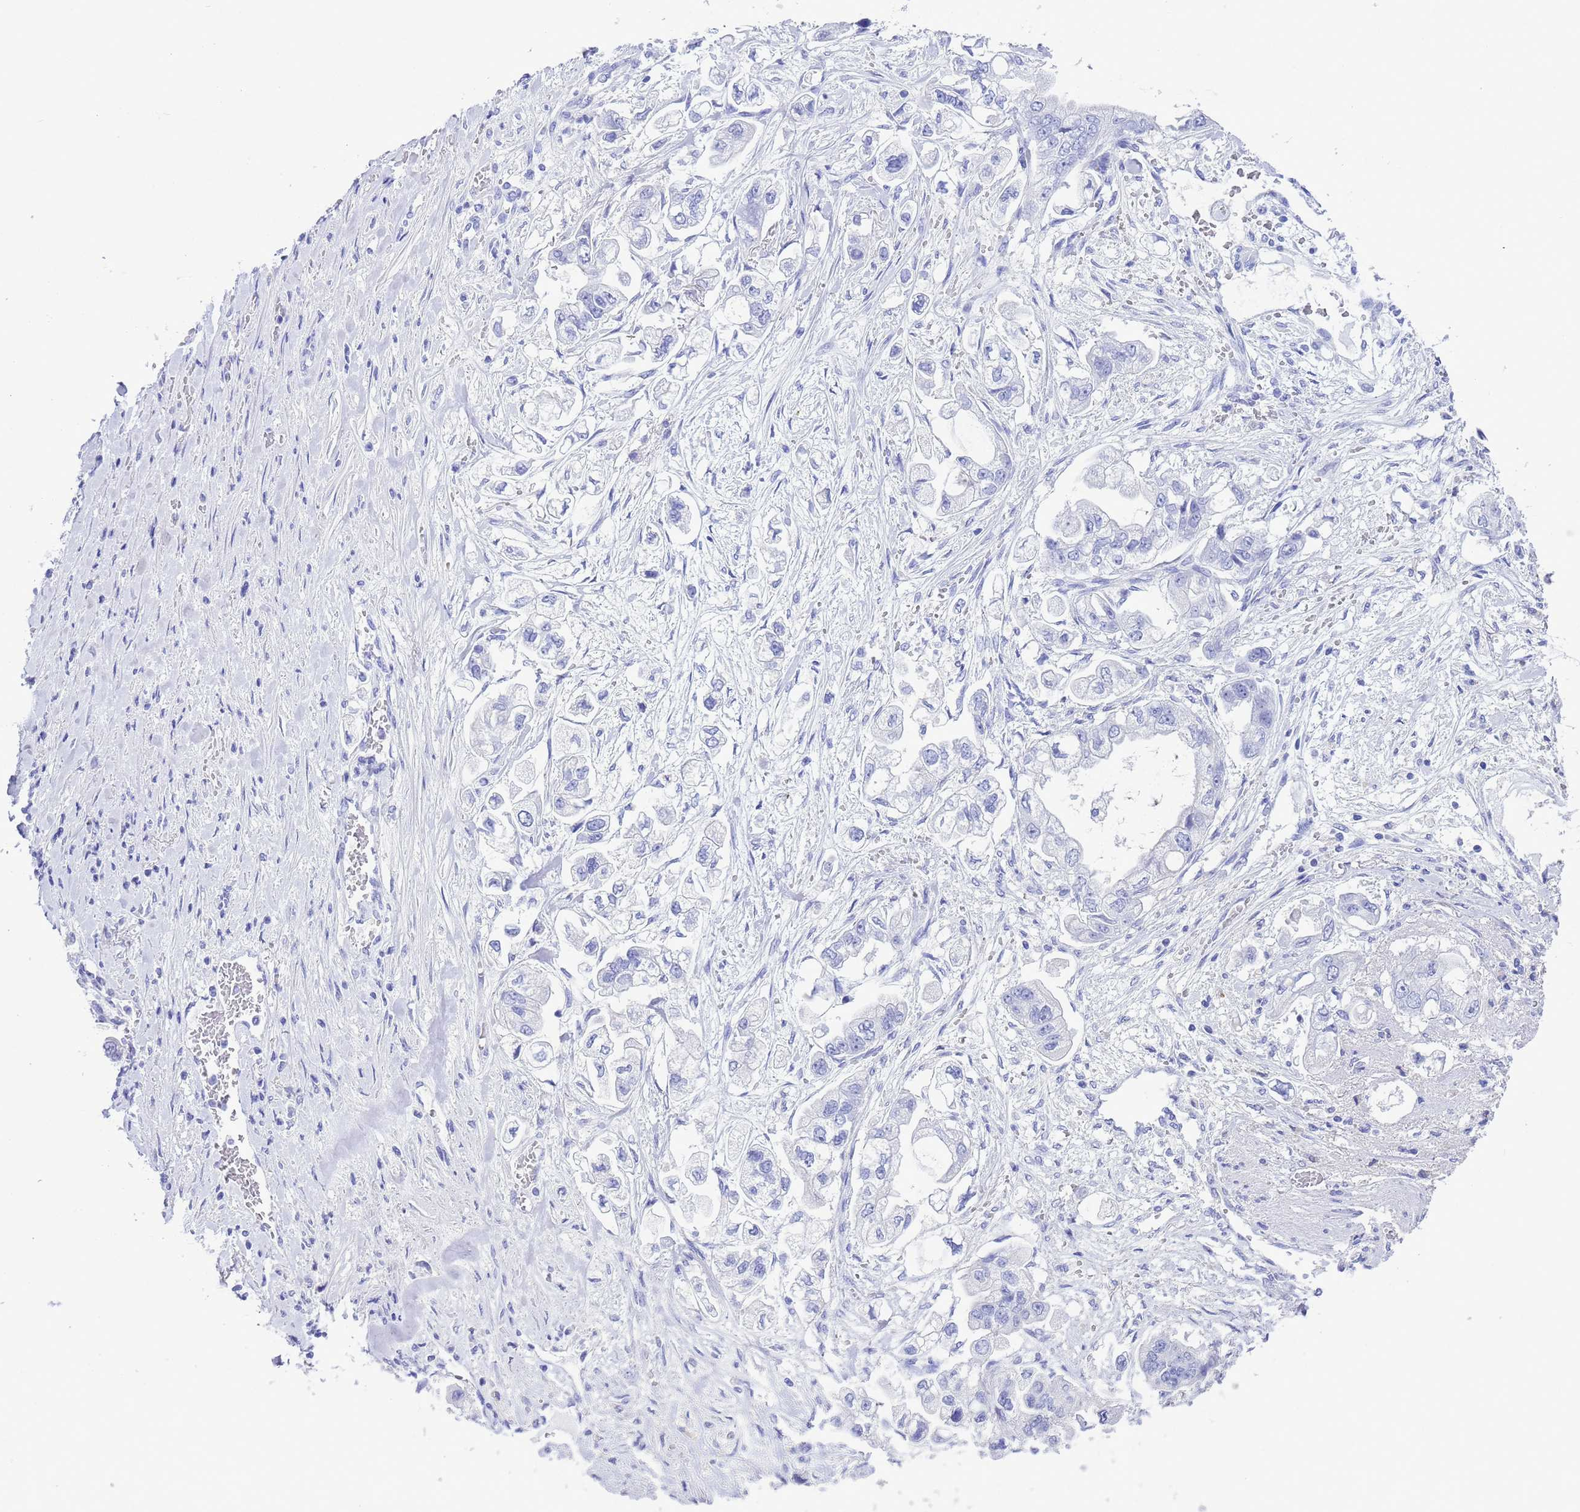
{"staining": {"intensity": "negative", "quantity": "none", "location": "none"}, "tissue": "stomach cancer", "cell_type": "Tumor cells", "image_type": "cancer", "snomed": [{"axis": "morphology", "description": "Adenocarcinoma, NOS"}, {"axis": "topography", "description": "Stomach"}], "caption": "A high-resolution micrograph shows IHC staining of adenocarcinoma (stomach), which reveals no significant staining in tumor cells.", "gene": "GSTM1", "patient": {"sex": "male", "age": 62}}